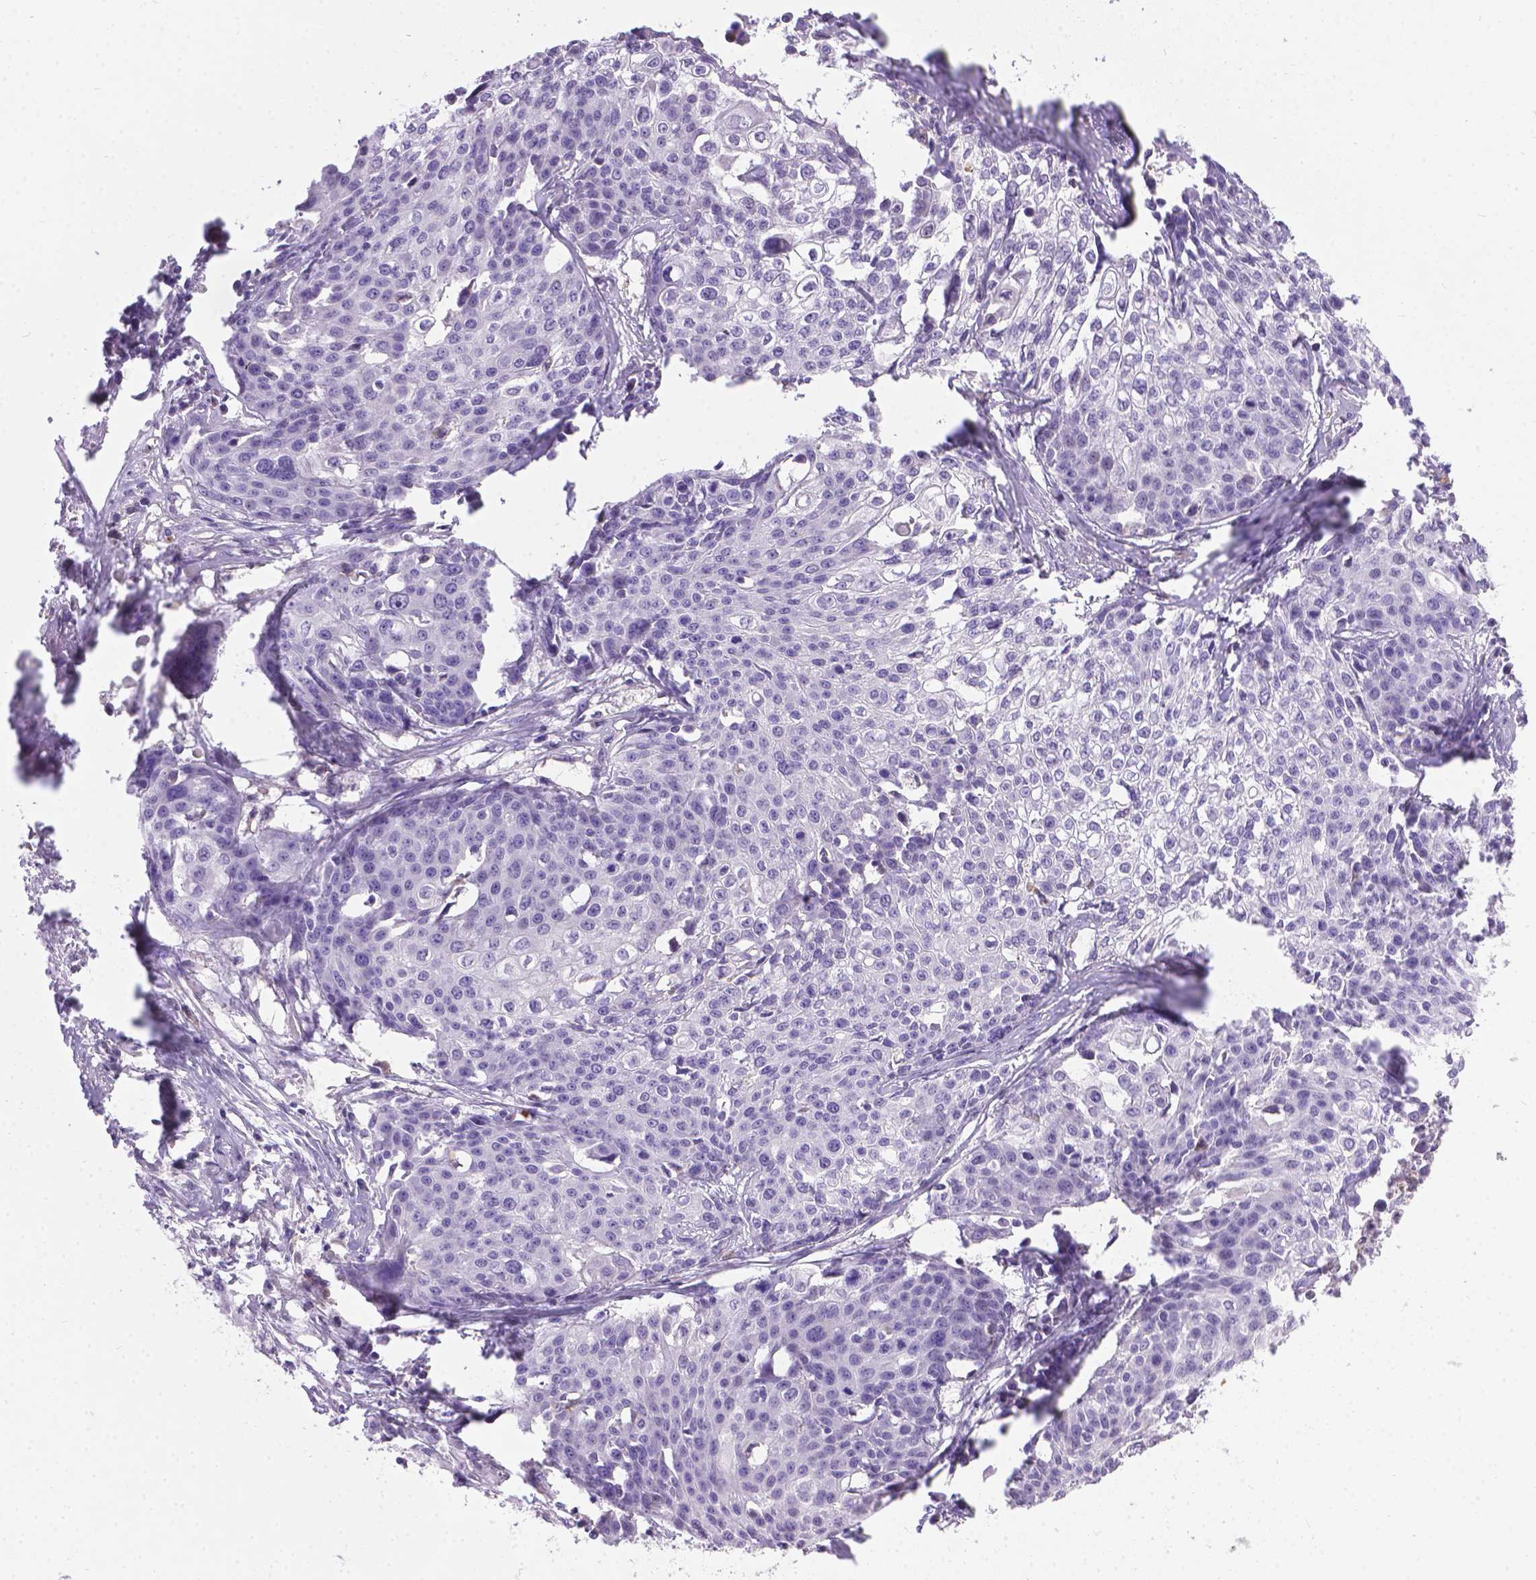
{"staining": {"intensity": "negative", "quantity": "none", "location": "none"}, "tissue": "cervical cancer", "cell_type": "Tumor cells", "image_type": "cancer", "snomed": [{"axis": "morphology", "description": "Squamous cell carcinoma, NOS"}, {"axis": "topography", "description": "Cervix"}], "caption": "Squamous cell carcinoma (cervical) was stained to show a protein in brown. There is no significant staining in tumor cells.", "gene": "TM4SF18", "patient": {"sex": "female", "age": 39}}